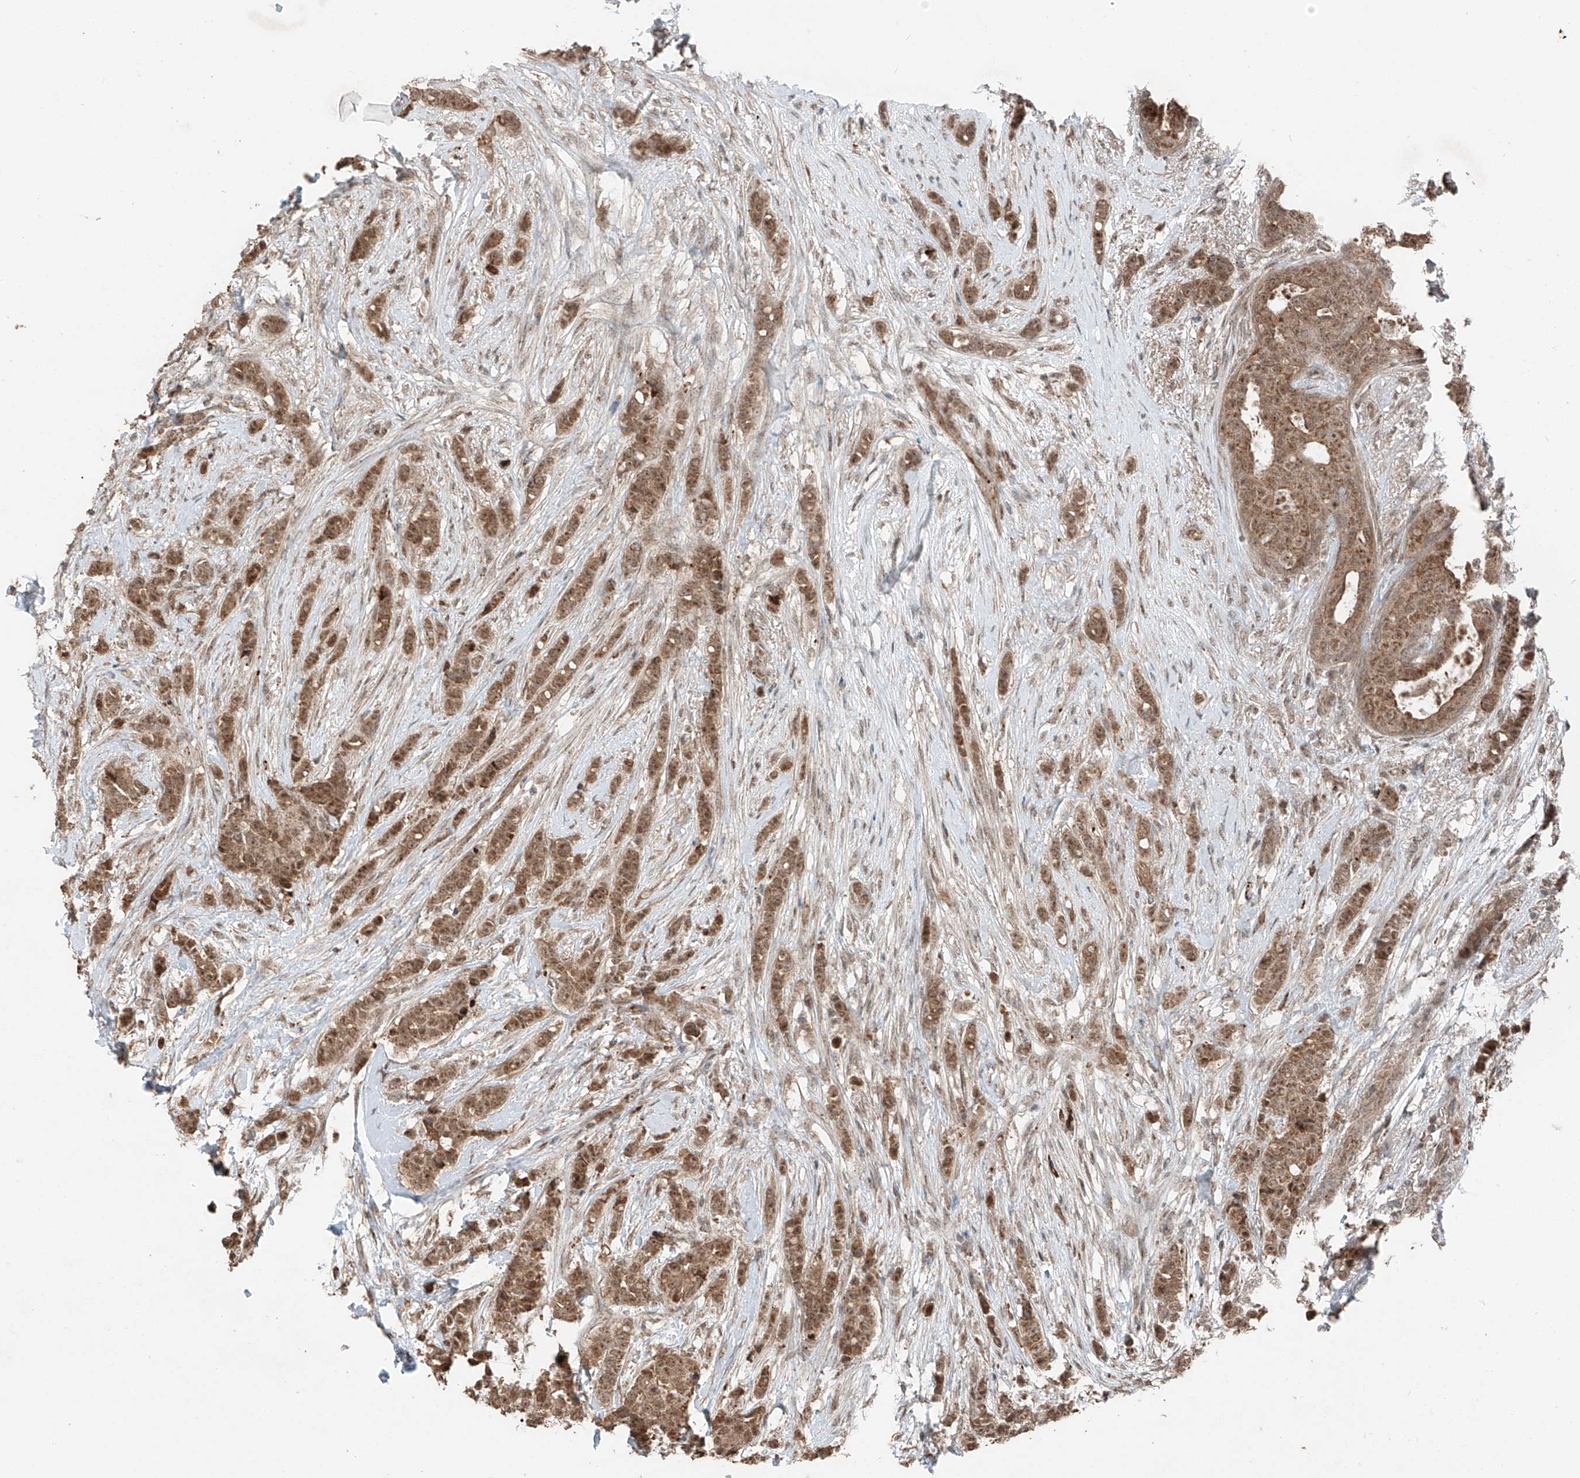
{"staining": {"intensity": "moderate", "quantity": ">75%", "location": "cytoplasmic/membranous,nuclear"}, "tissue": "breast cancer", "cell_type": "Tumor cells", "image_type": "cancer", "snomed": [{"axis": "morphology", "description": "Lobular carcinoma"}, {"axis": "topography", "description": "Breast"}], "caption": "About >75% of tumor cells in human breast lobular carcinoma demonstrate moderate cytoplasmic/membranous and nuclear protein expression as visualized by brown immunohistochemical staining.", "gene": "ZNF620", "patient": {"sex": "female", "age": 51}}